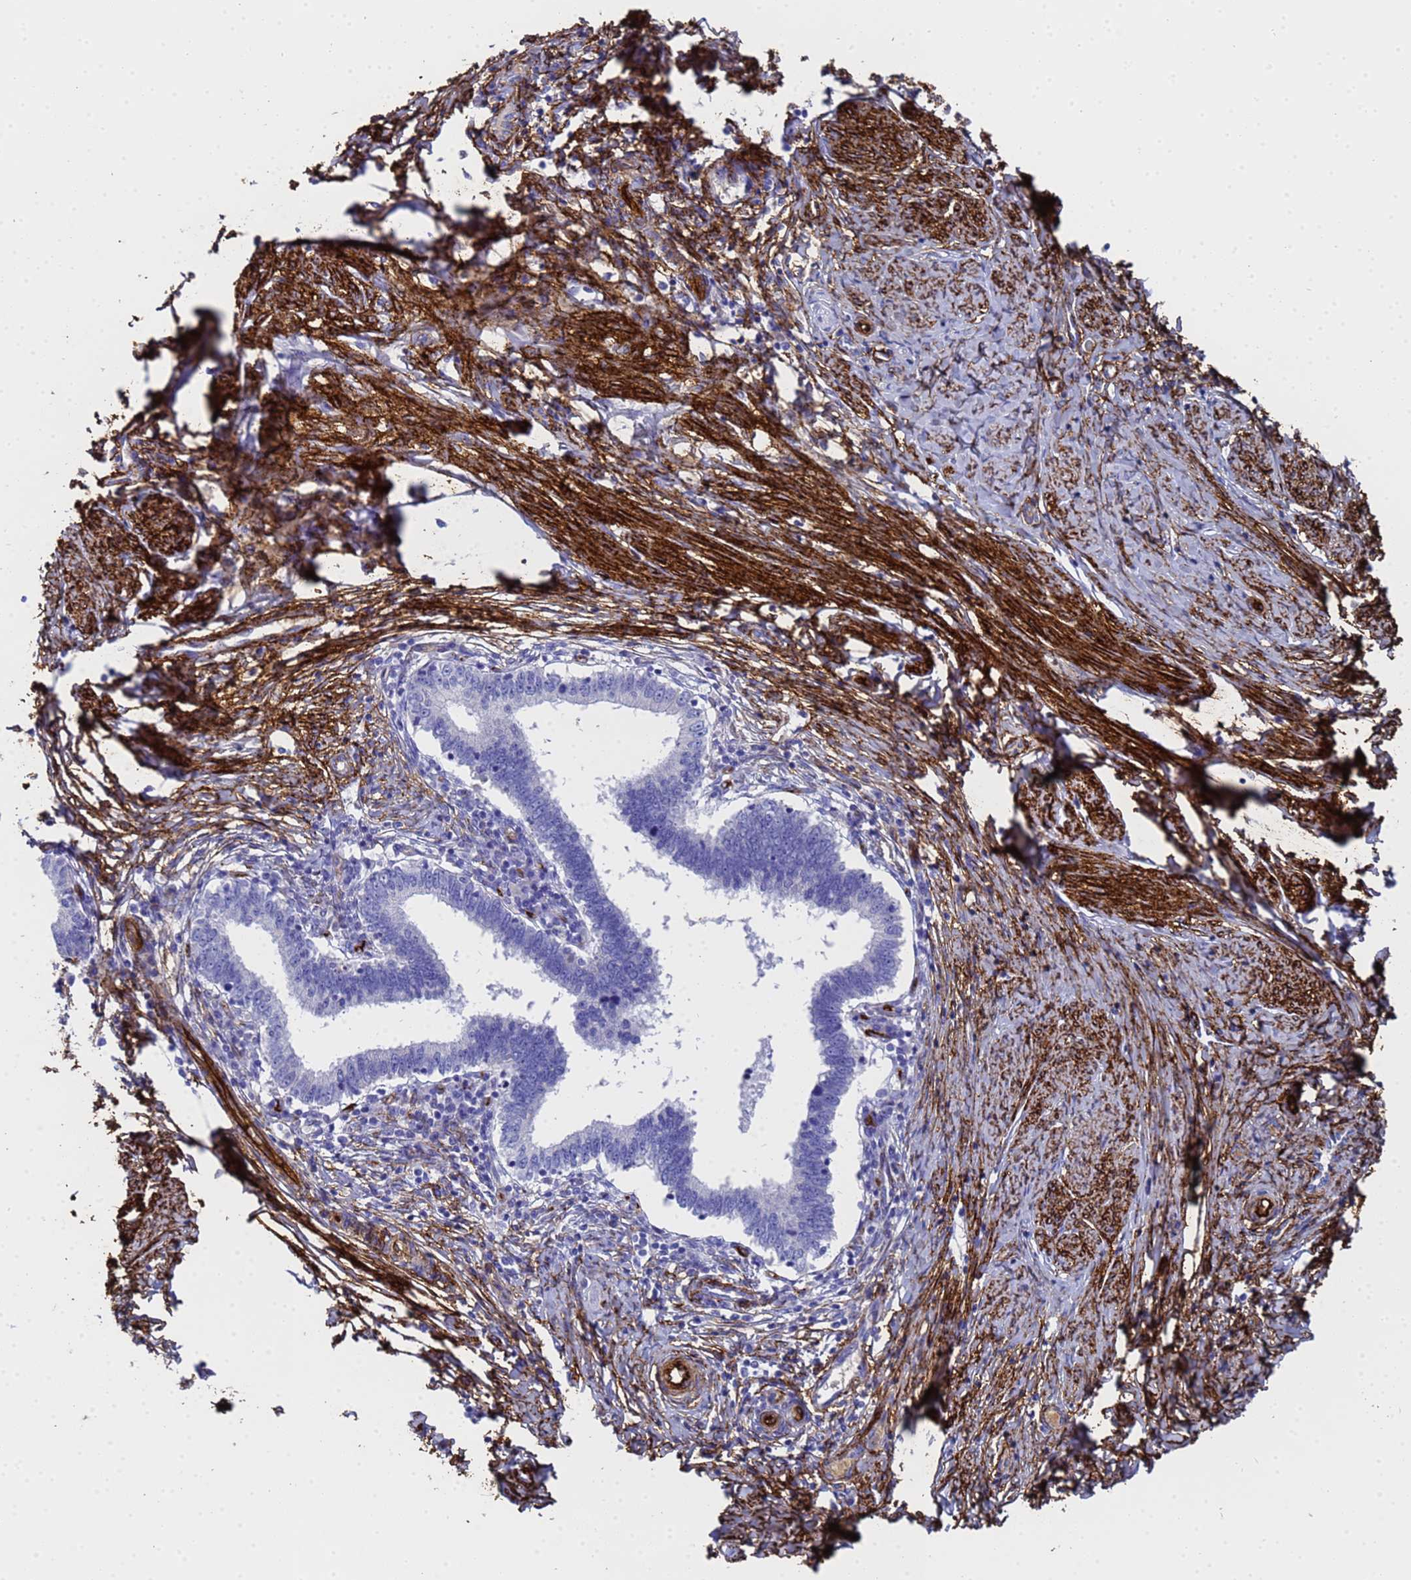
{"staining": {"intensity": "negative", "quantity": "none", "location": "none"}, "tissue": "cervical cancer", "cell_type": "Tumor cells", "image_type": "cancer", "snomed": [{"axis": "morphology", "description": "Adenocarcinoma, NOS"}, {"axis": "topography", "description": "Cervix"}], "caption": "Cervical cancer stained for a protein using immunohistochemistry (IHC) shows no expression tumor cells.", "gene": "ADIPOQ", "patient": {"sex": "female", "age": 36}}